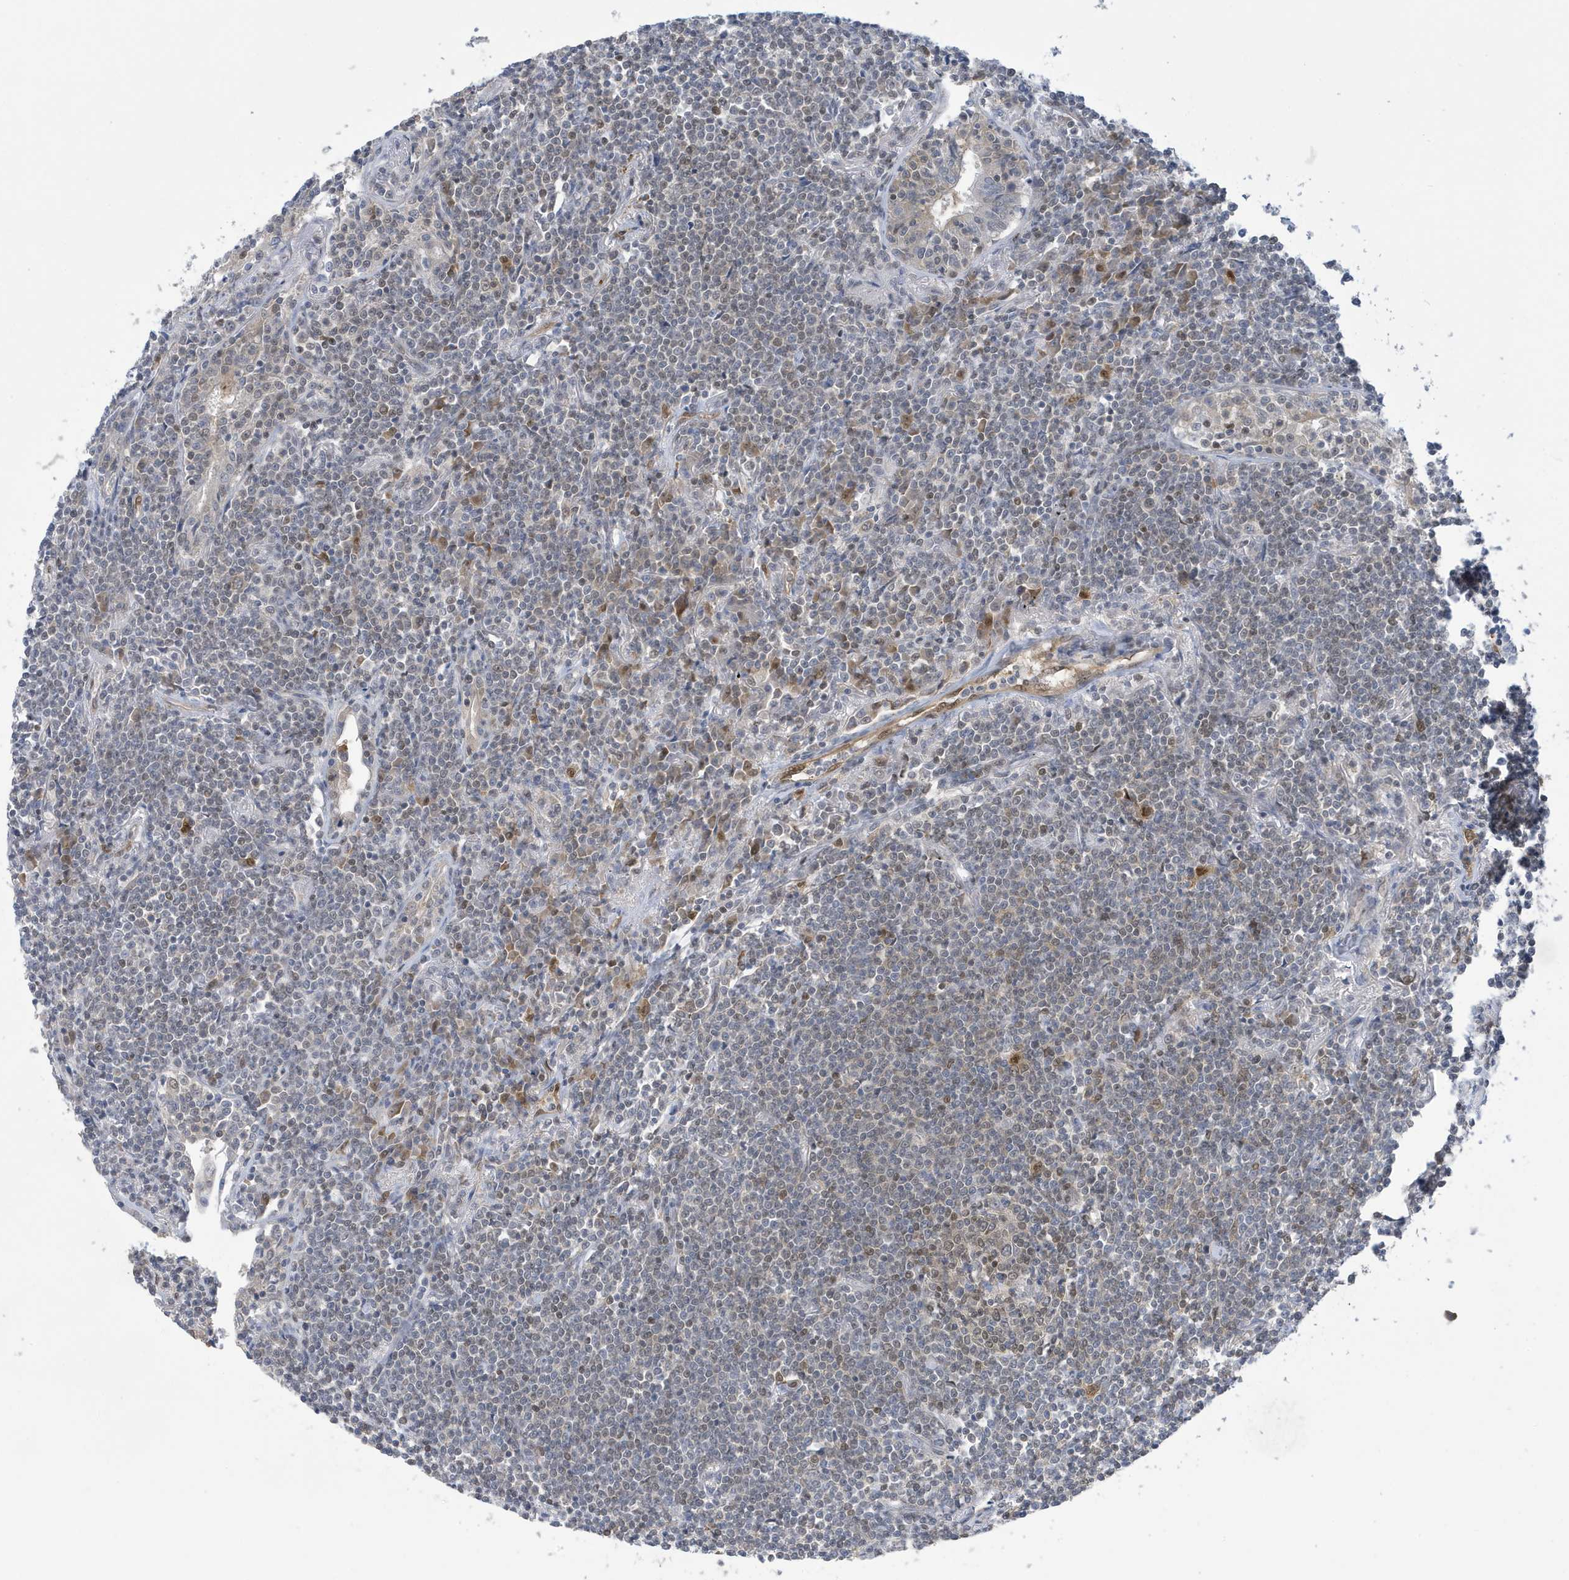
{"staining": {"intensity": "moderate", "quantity": "<25%", "location": "nuclear"}, "tissue": "lymphoma", "cell_type": "Tumor cells", "image_type": "cancer", "snomed": [{"axis": "morphology", "description": "Malignant lymphoma, non-Hodgkin's type, Low grade"}, {"axis": "topography", "description": "Lung"}], "caption": "Approximately <25% of tumor cells in malignant lymphoma, non-Hodgkin's type (low-grade) reveal moderate nuclear protein expression as visualized by brown immunohistochemical staining.", "gene": "NCOA7", "patient": {"sex": "female", "age": 71}}